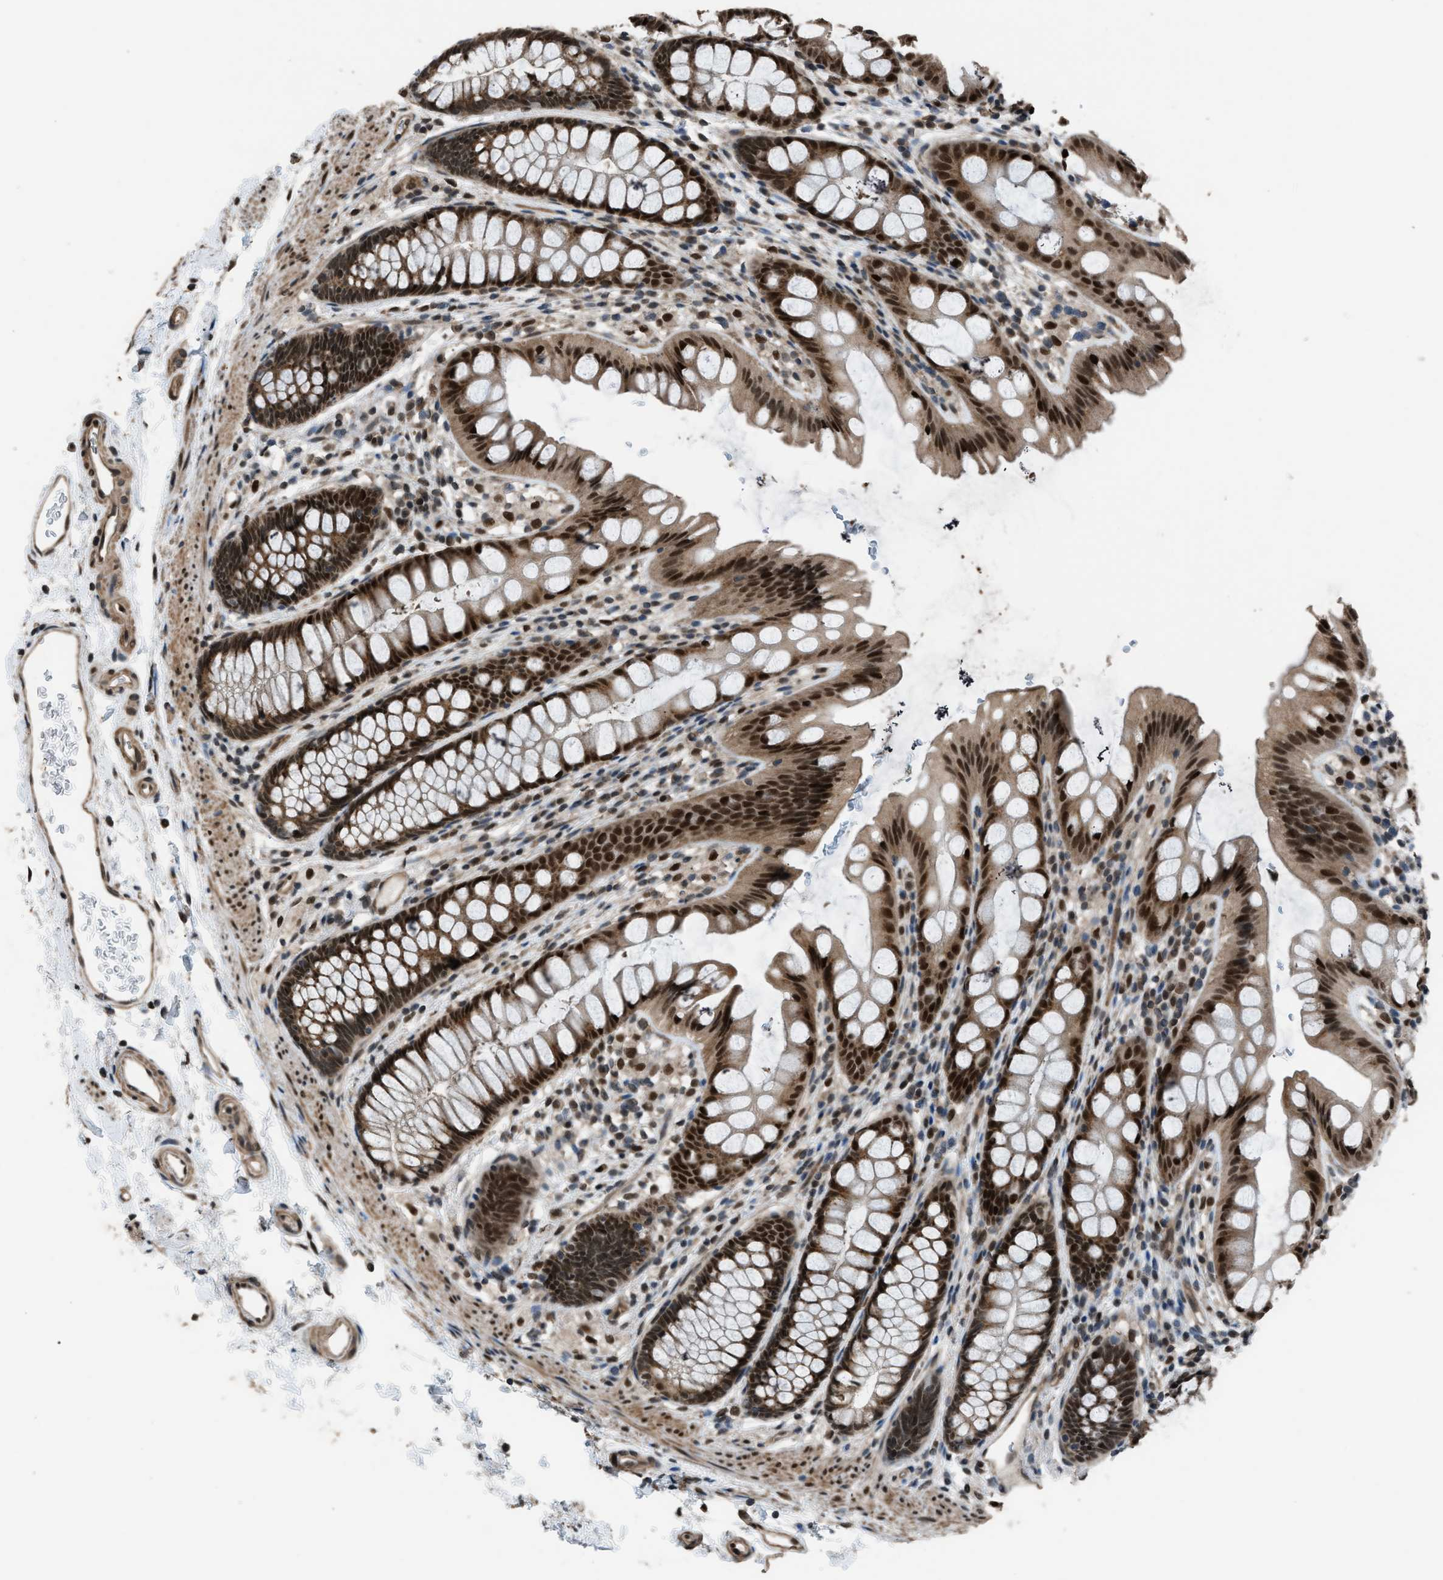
{"staining": {"intensity": "strong", "quantity": ">75%", "location": "cytoplasmic/membranous,nuclear"}, "tissue": "rectum", "cell_type": "Glandular cells", "image_type": "normal", "snomed": [{"axis": "morphology", "description": "Normal tissue, NOS"}, {"axis": "topography", "description": "Rectum"}], "caption": "An image of human rectum stained for a protein demonstrates strong cytoplasmic/membranous,nuclear brown staining in glandular cells.", "gene": "KPNA6", "patient": {"sex": "female", "age": 65}}